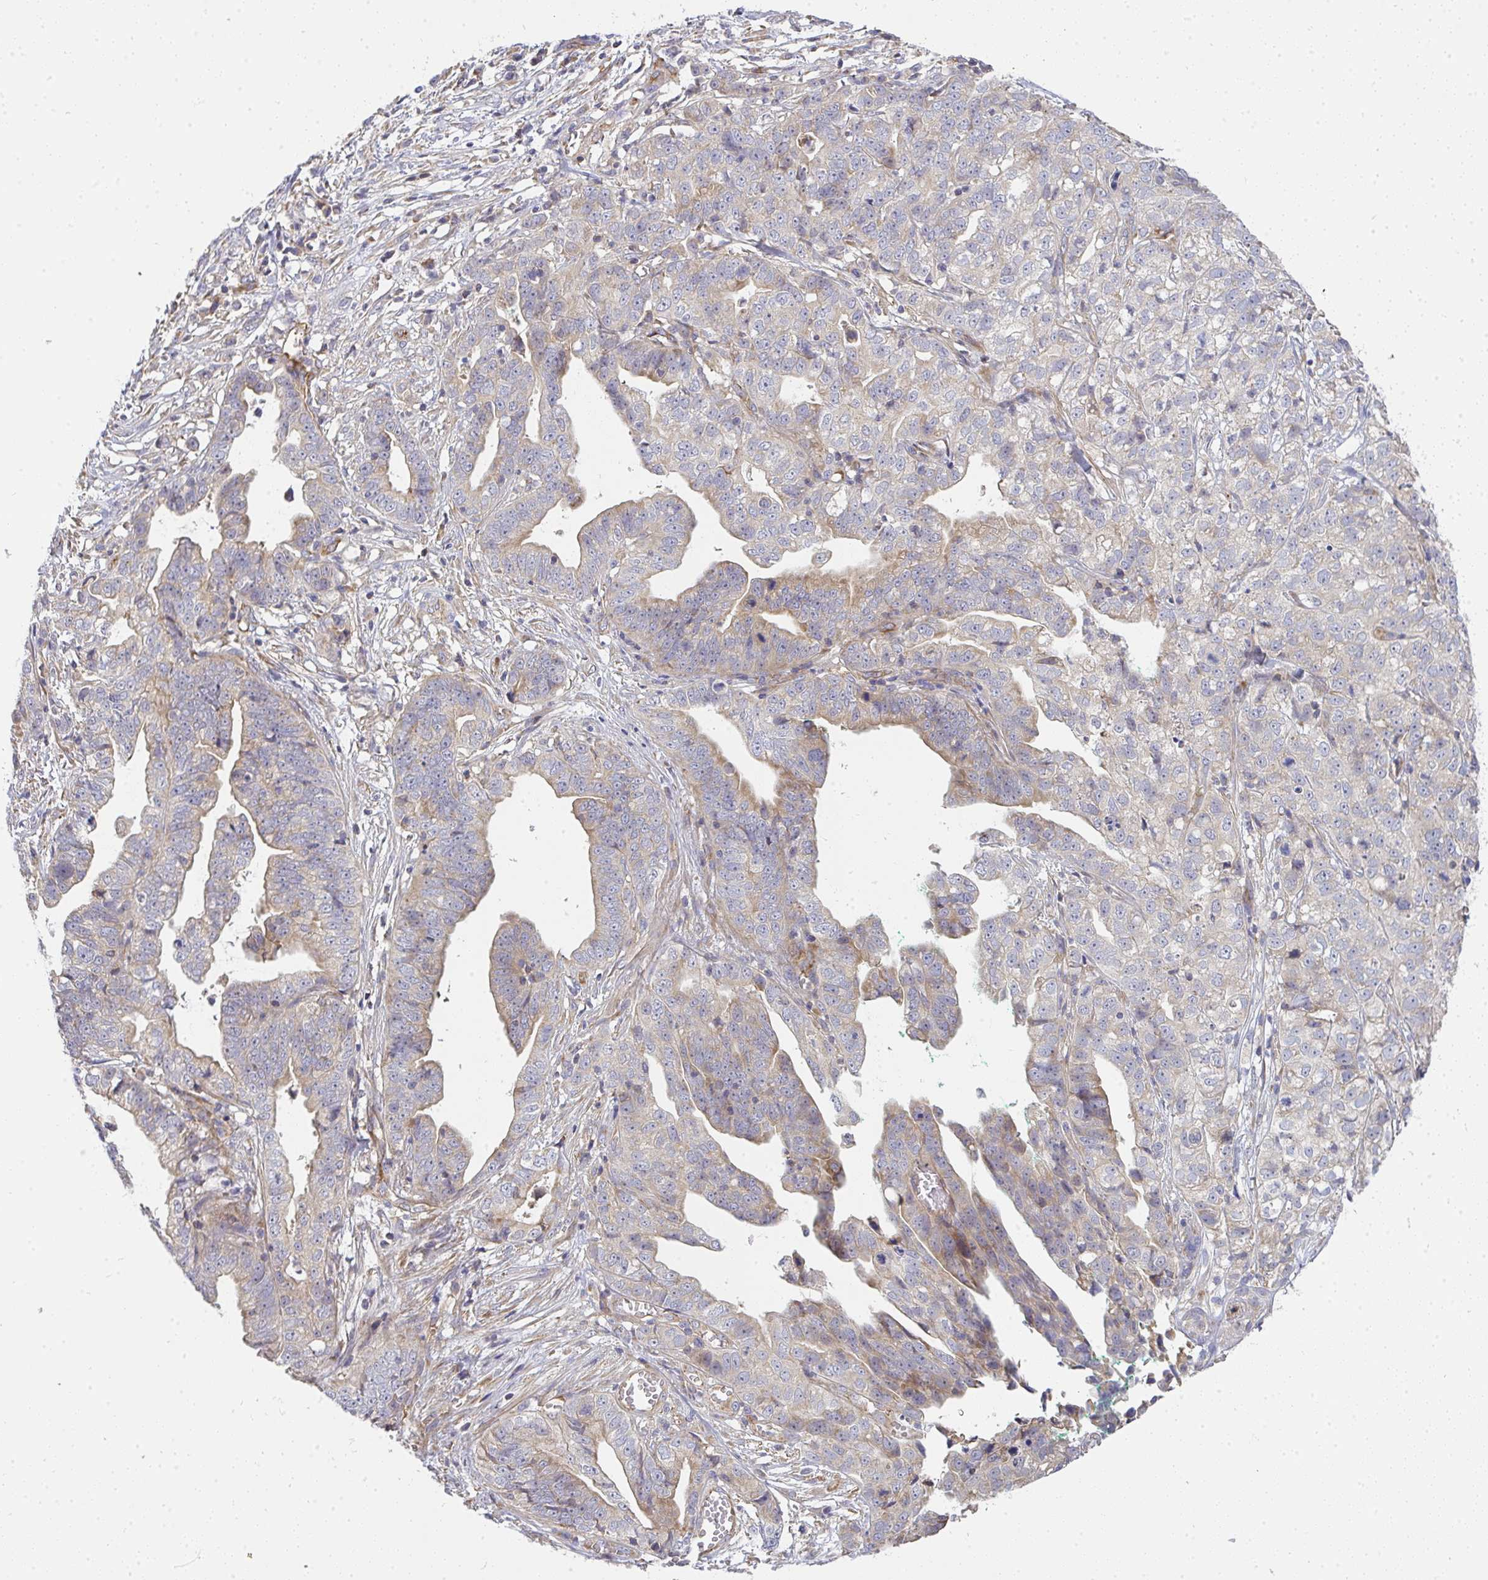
{"staining": {"intensity": "weak", "quantity": "<25%", "location": "cytoplasmic/membranous"}, "tissue": "stomach cancer", "cell_type": "Tumor cells", "image_type": "cancer", "snomed": [{"axis": "morphology", "description": "Adenocarcinoma, NOS"}, {"axis": "topography", "description": "Stomach, upper"}], "caption": "IHC image of neoplastic tissue: human stomach cancer stained with DAB shows no significant protein positivity in tumor cells. The staining is performed using DAB brown chromogen with nuclei counter-stained in using hematoxylin.", "gene": "B4GALT6", "patient": {"sex": "female", "age": 67}}